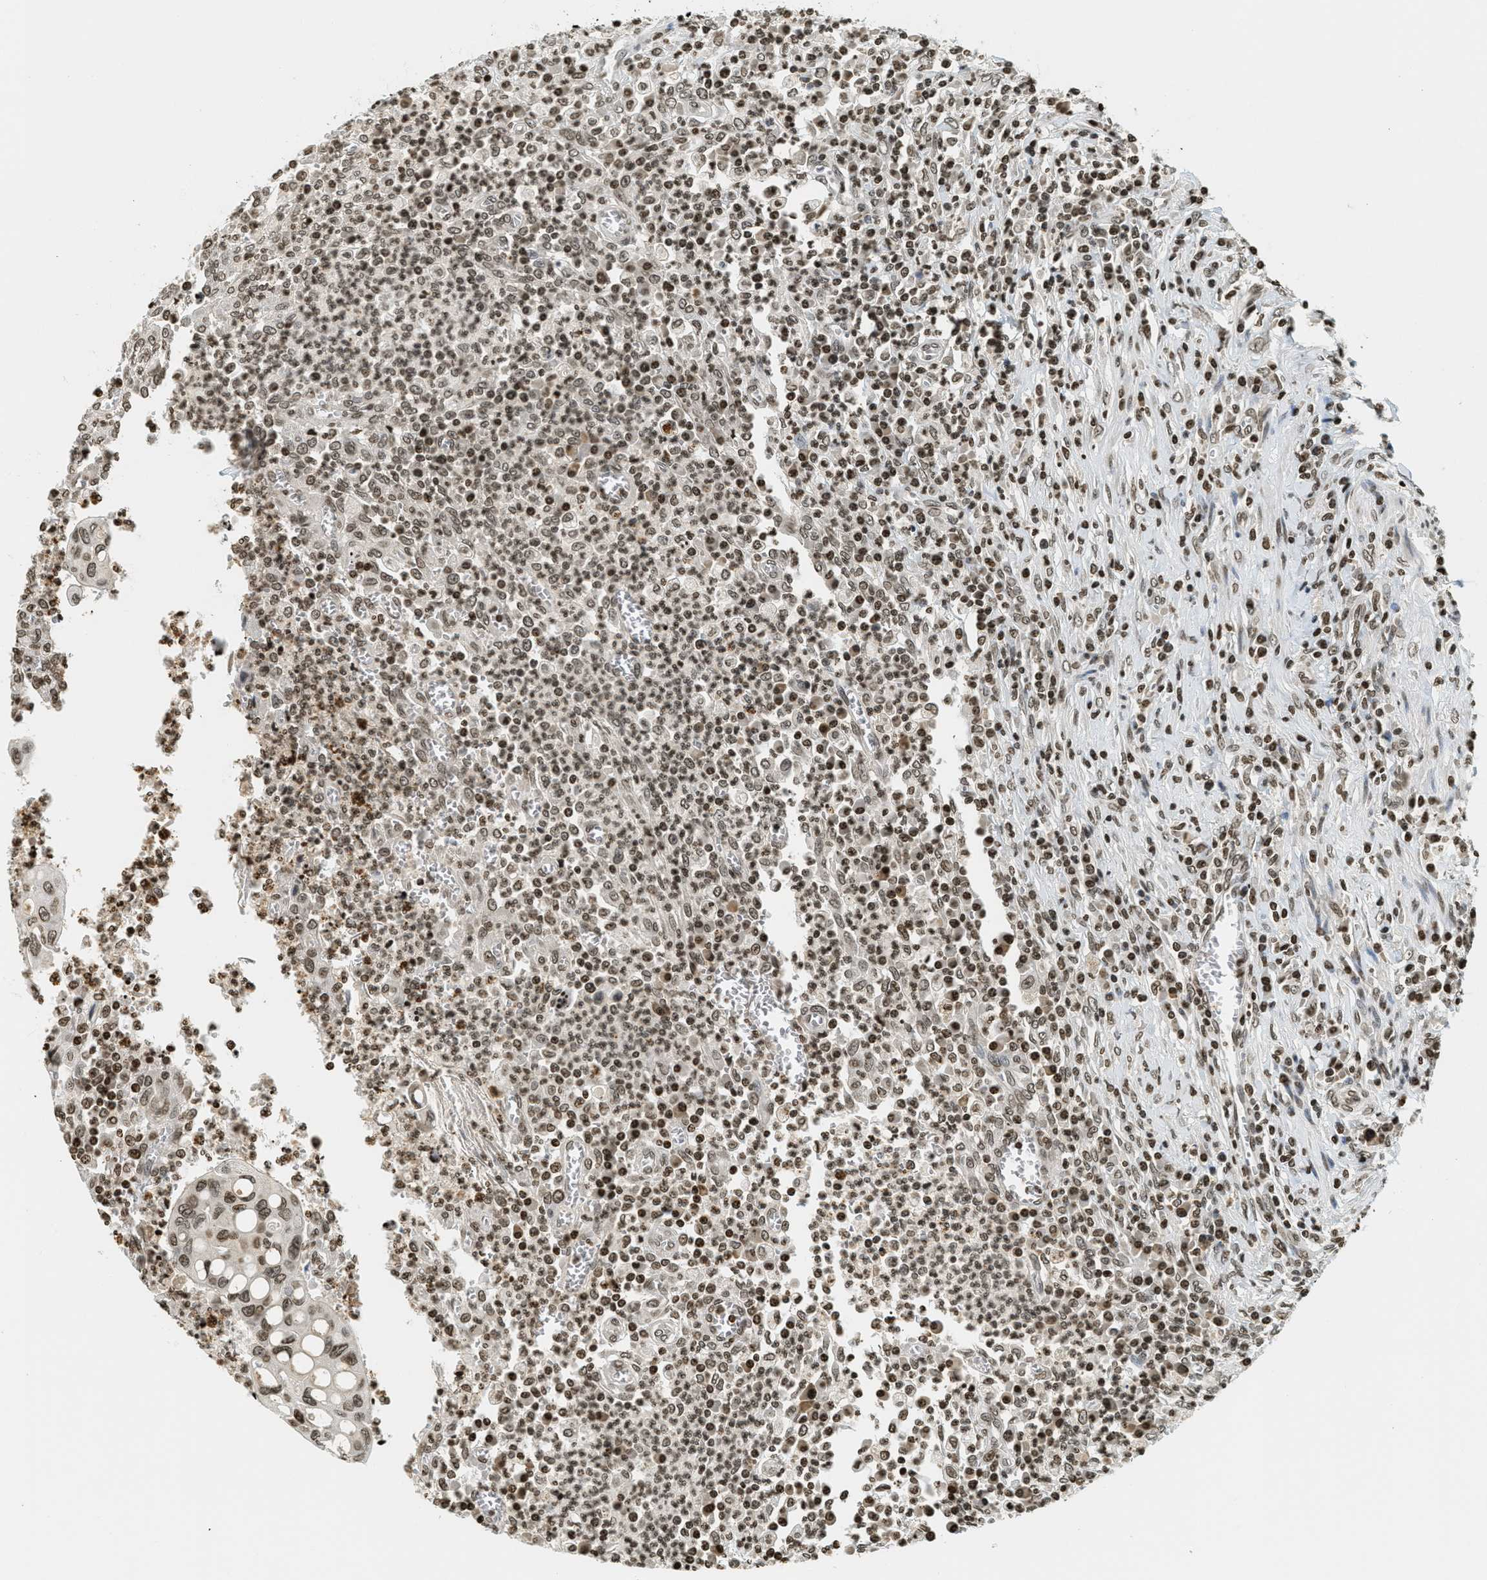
{"staining": {"intensity": "moderate", "quantity": ">75%", "location": "nuclear"}, "tissue": "colorectal cancer", "cell_type": "Tumor cells", "image_type": "cancer", "snomed": [{"axis": "morphology", "description": "Inflammation, NOS"}, {"axis": "morphology", "description": "Adenocarcinoma, NOS"}, {"axis": "topography", "description": "Colon"}], "caption": "Immunohistochemistry (IHC) histopathology image of adenocarcinoma (colorectal) stained for a protein (brown), which exhibits medium levels of moderate nuclear positivity in about >75% of tumor cells.", "gene": "LDB2", "patient": {"sex": "male", "age": 72}}